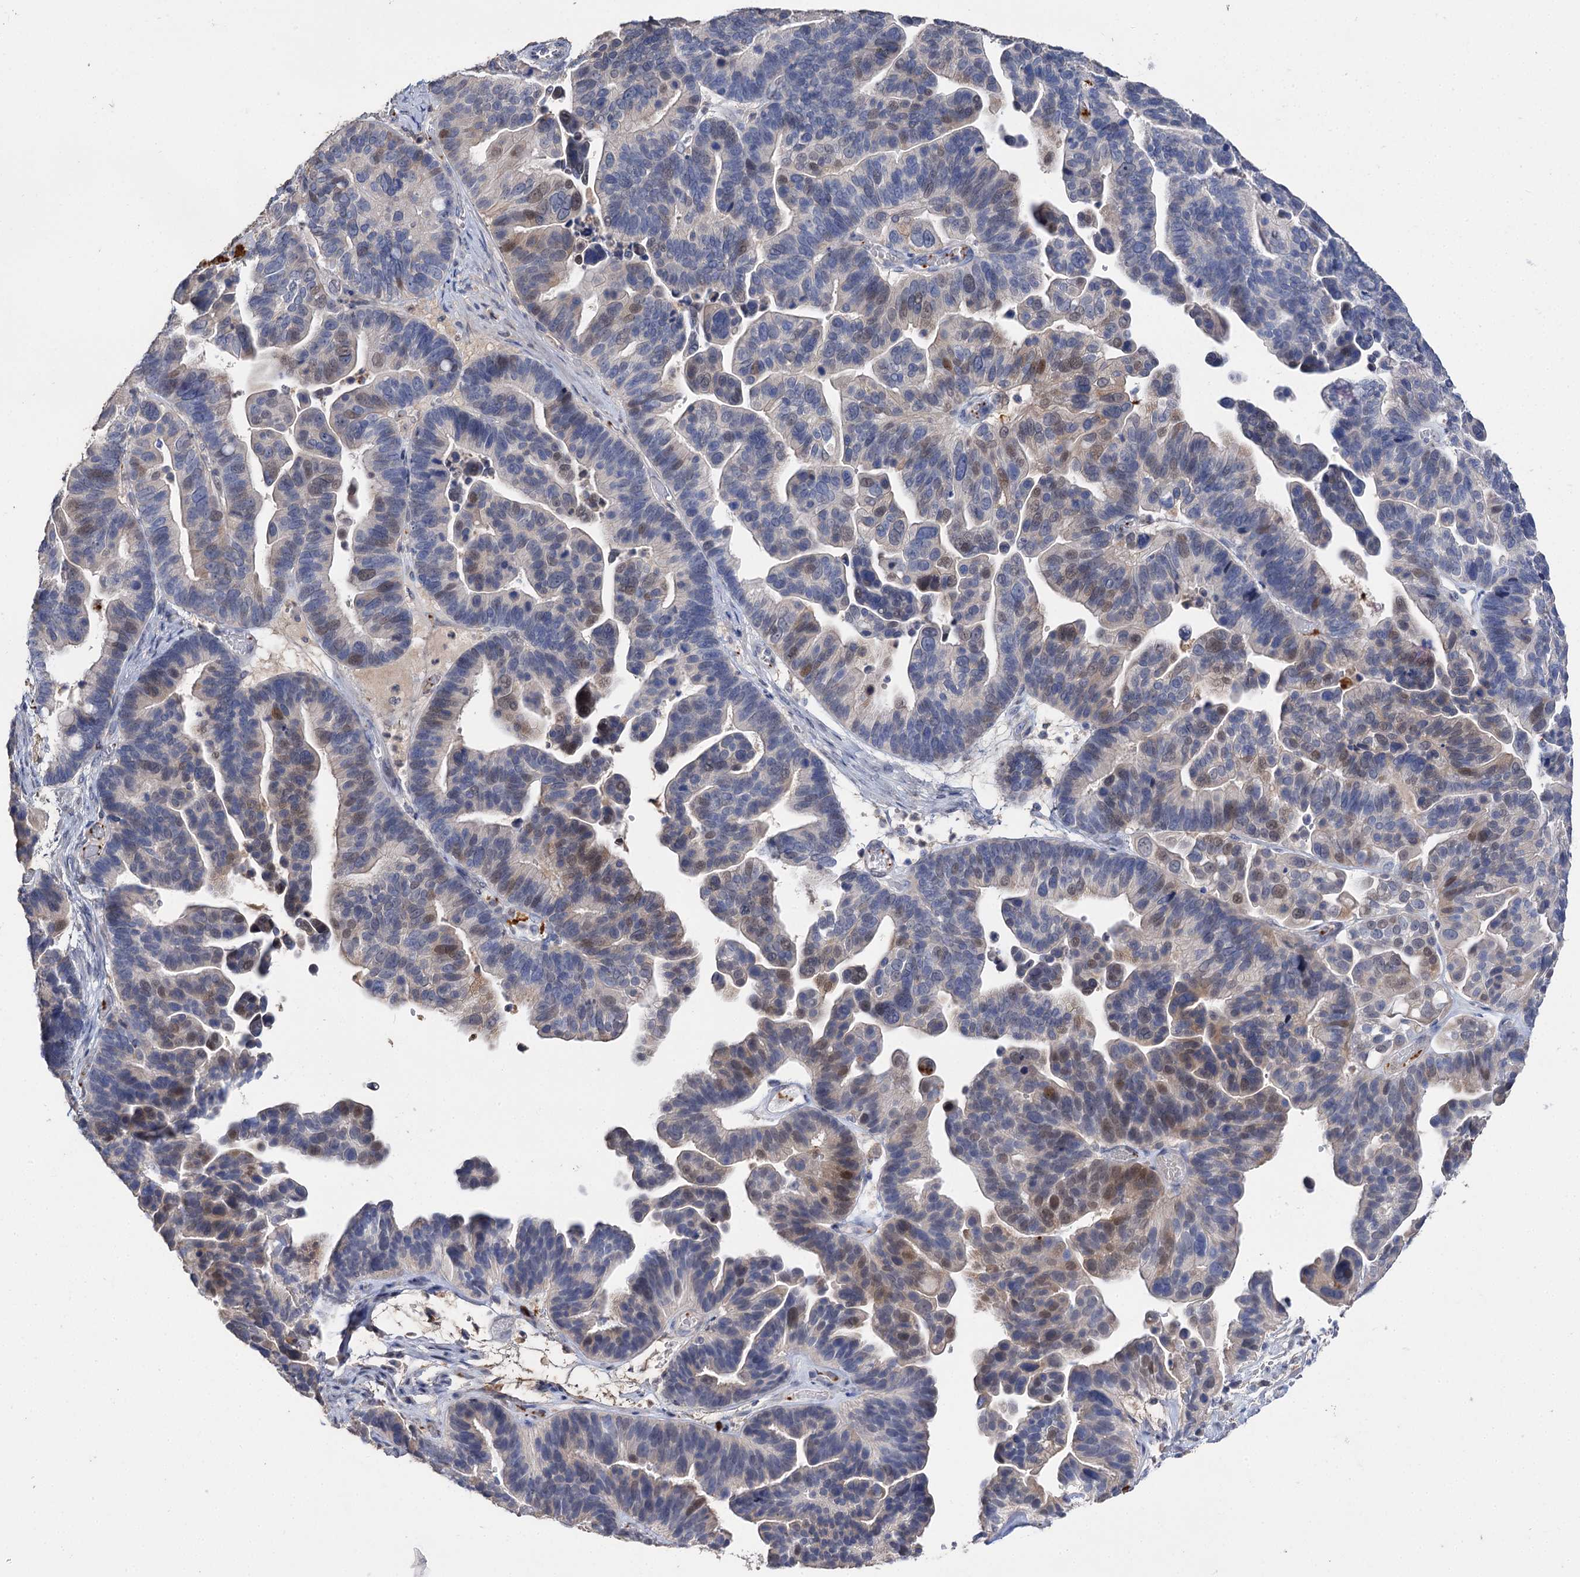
{"staining": {"intensity": "moderate", "quantity": "<25%", "location": "cytoplasmic/membranous,nuclear"}, "tissue": "ovarian cancer", "cell_type": "Tumor cells", "image_type": "cancer", "snomed": [{"axis": "morphology", "description": "Cystadenocarcinoma, serous, NOS"}, {"axis": "topography", "description": "Ovary"}], "caption": "IHC of human serous cystadenocarcinoma (ovarian) shows low levels of moderate cytoplasmic/membranous and nuclear positivity in about <25% of tumor cells. (DAB (3,3'-diaminobenzidine) IHC with brightfield microscopy, high magnification).", "gene": "DNAH6", "patient": {"sex": "female", "age": 56}}